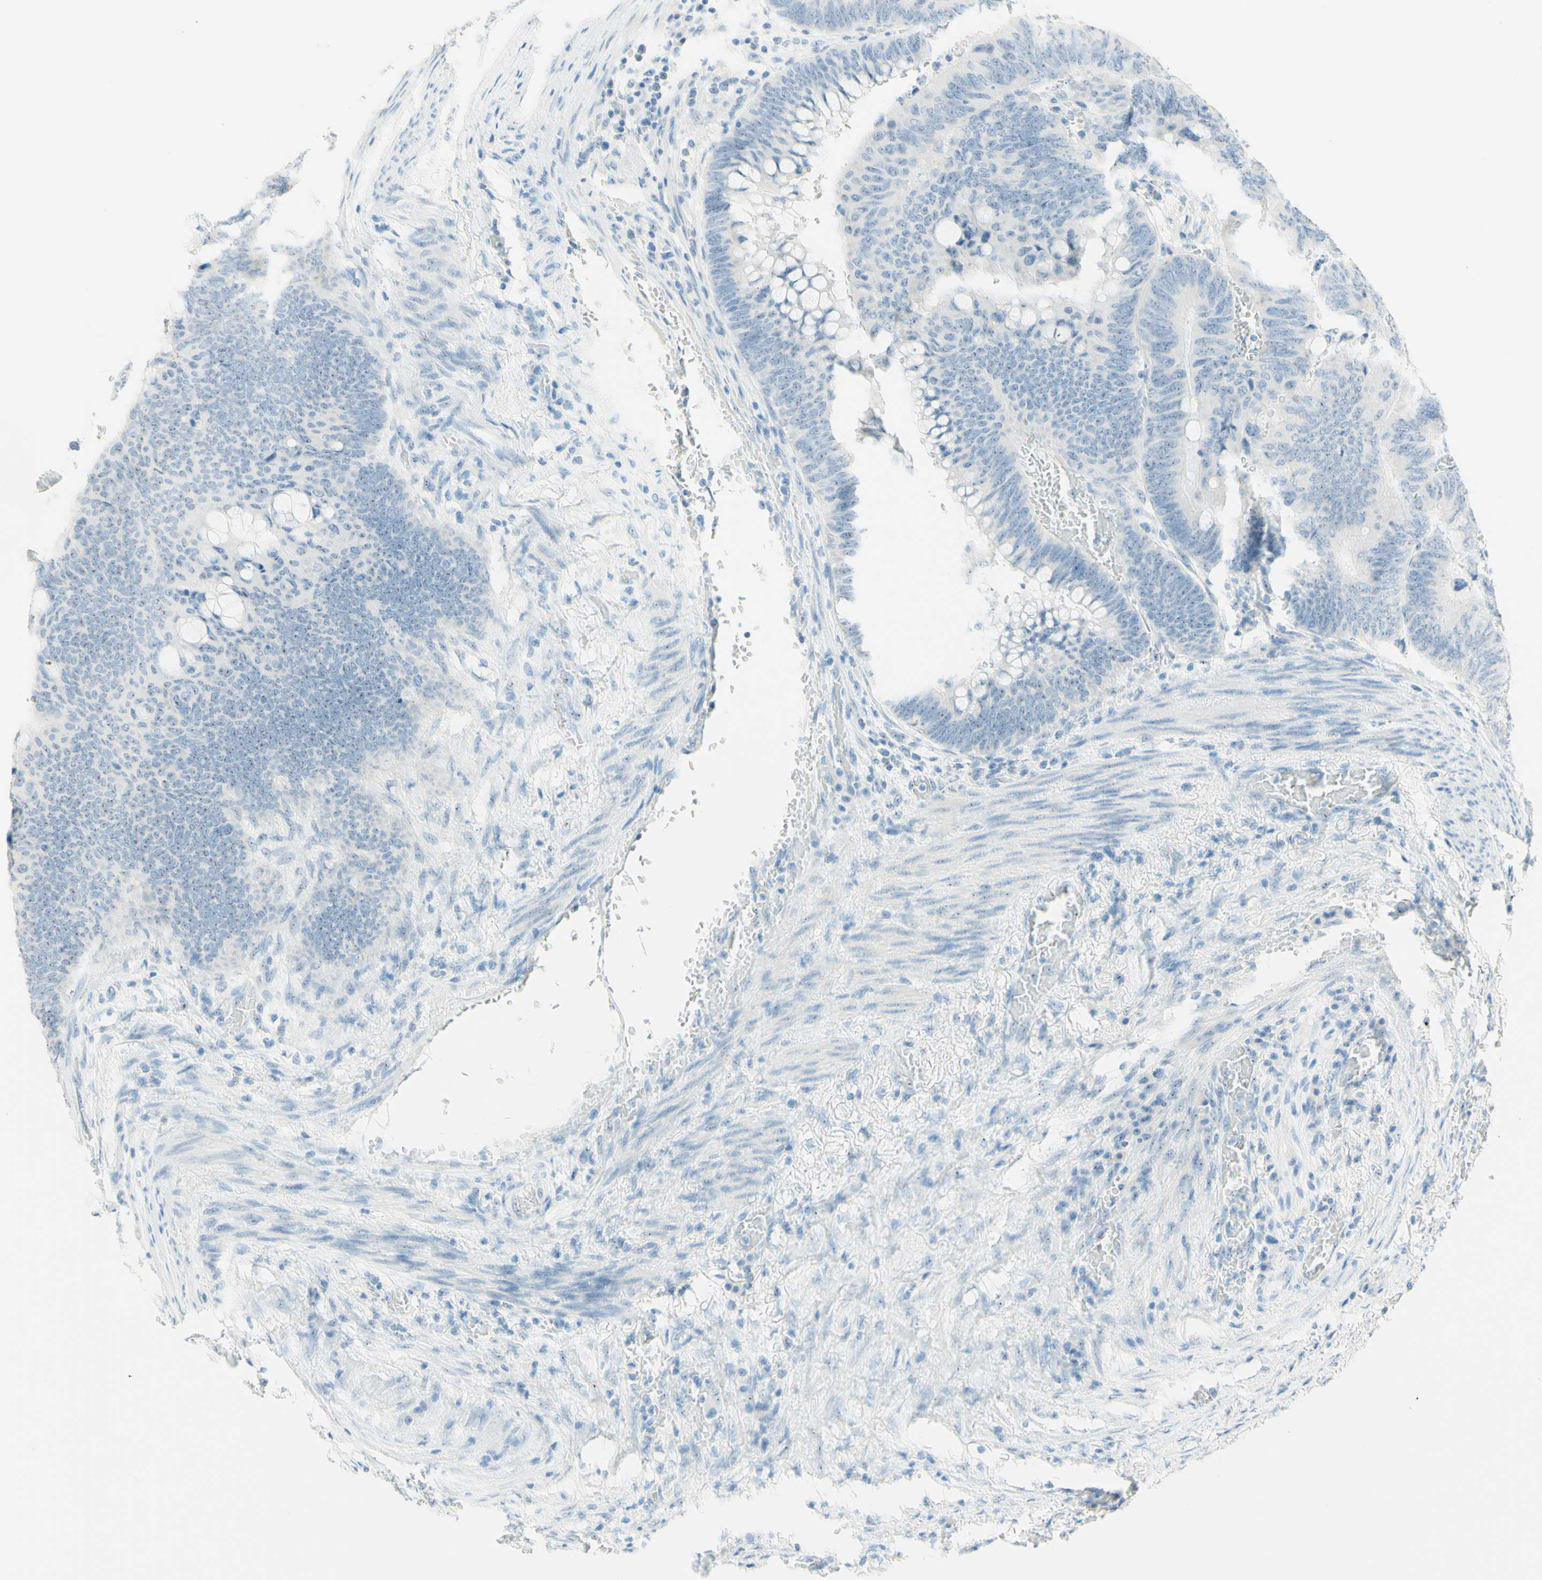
{"staining": {"intensity": "weak", "quantity": "25%-75%", "location": "nuclear"}, "tissue": "colorectal cancer", "cell_type": "Tumor cells", "image_type": "cancer", "snomed": [{"axis": "morphology", "description": "Normal tissue, NOS"}, {"axis": "morphology", "description": "Adenocarcinoma, NOS"}, {"axis": "topography", "description": "Rectum"}, {"axis": "topography", "description": "Peripheral nerve tissue"}], "caption": "Immunohistochemical staining of adenocarcinoma (colorectal) exhibits low levels of weak nuclear protein expression in about 25%-75% of tumor cells.", "gene": "FMR1NB", "patient": {"sex": "male", "age": 92}}